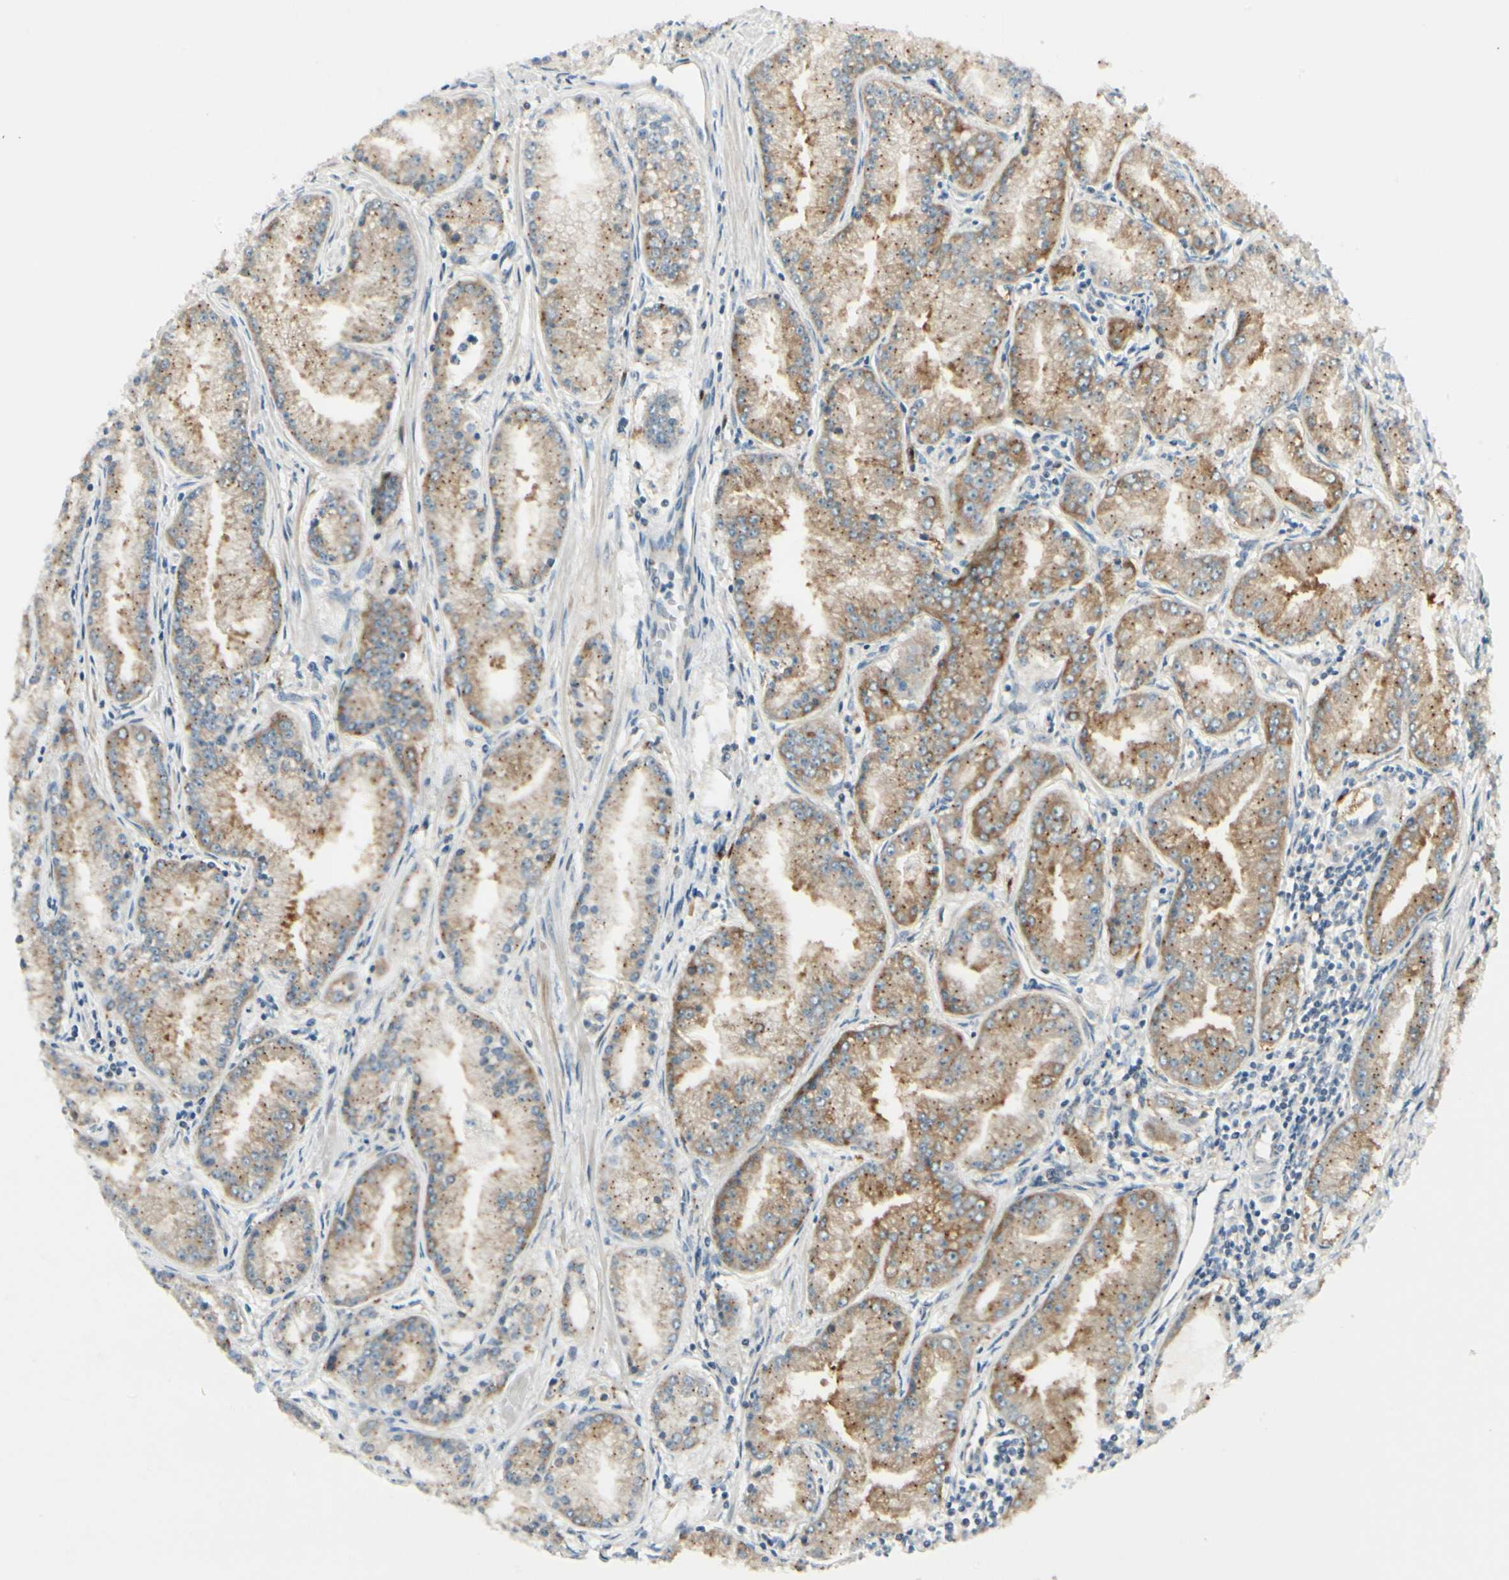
{"staining": {"intensity": "weak", "quantity": ">75%", "location": "cytoplasmic/membranous"}, "tissue": "prostate cancer", "cell_type": "Tumor cells", "image_type": "cancer", "snomed": [{"axis": "morphology", "description": "Adenocarcinoma, High grade"}, {"axis": "topography", "description": "Prostate"}], "caption": "Protein staining displays weak cytoplasmic/membranous positivity in about >75% of tumor cells in prostate cancer. Nuclei are stained in blue.", "gene": "MANSC1", "patient": {"sex": "male", "age": 61}}